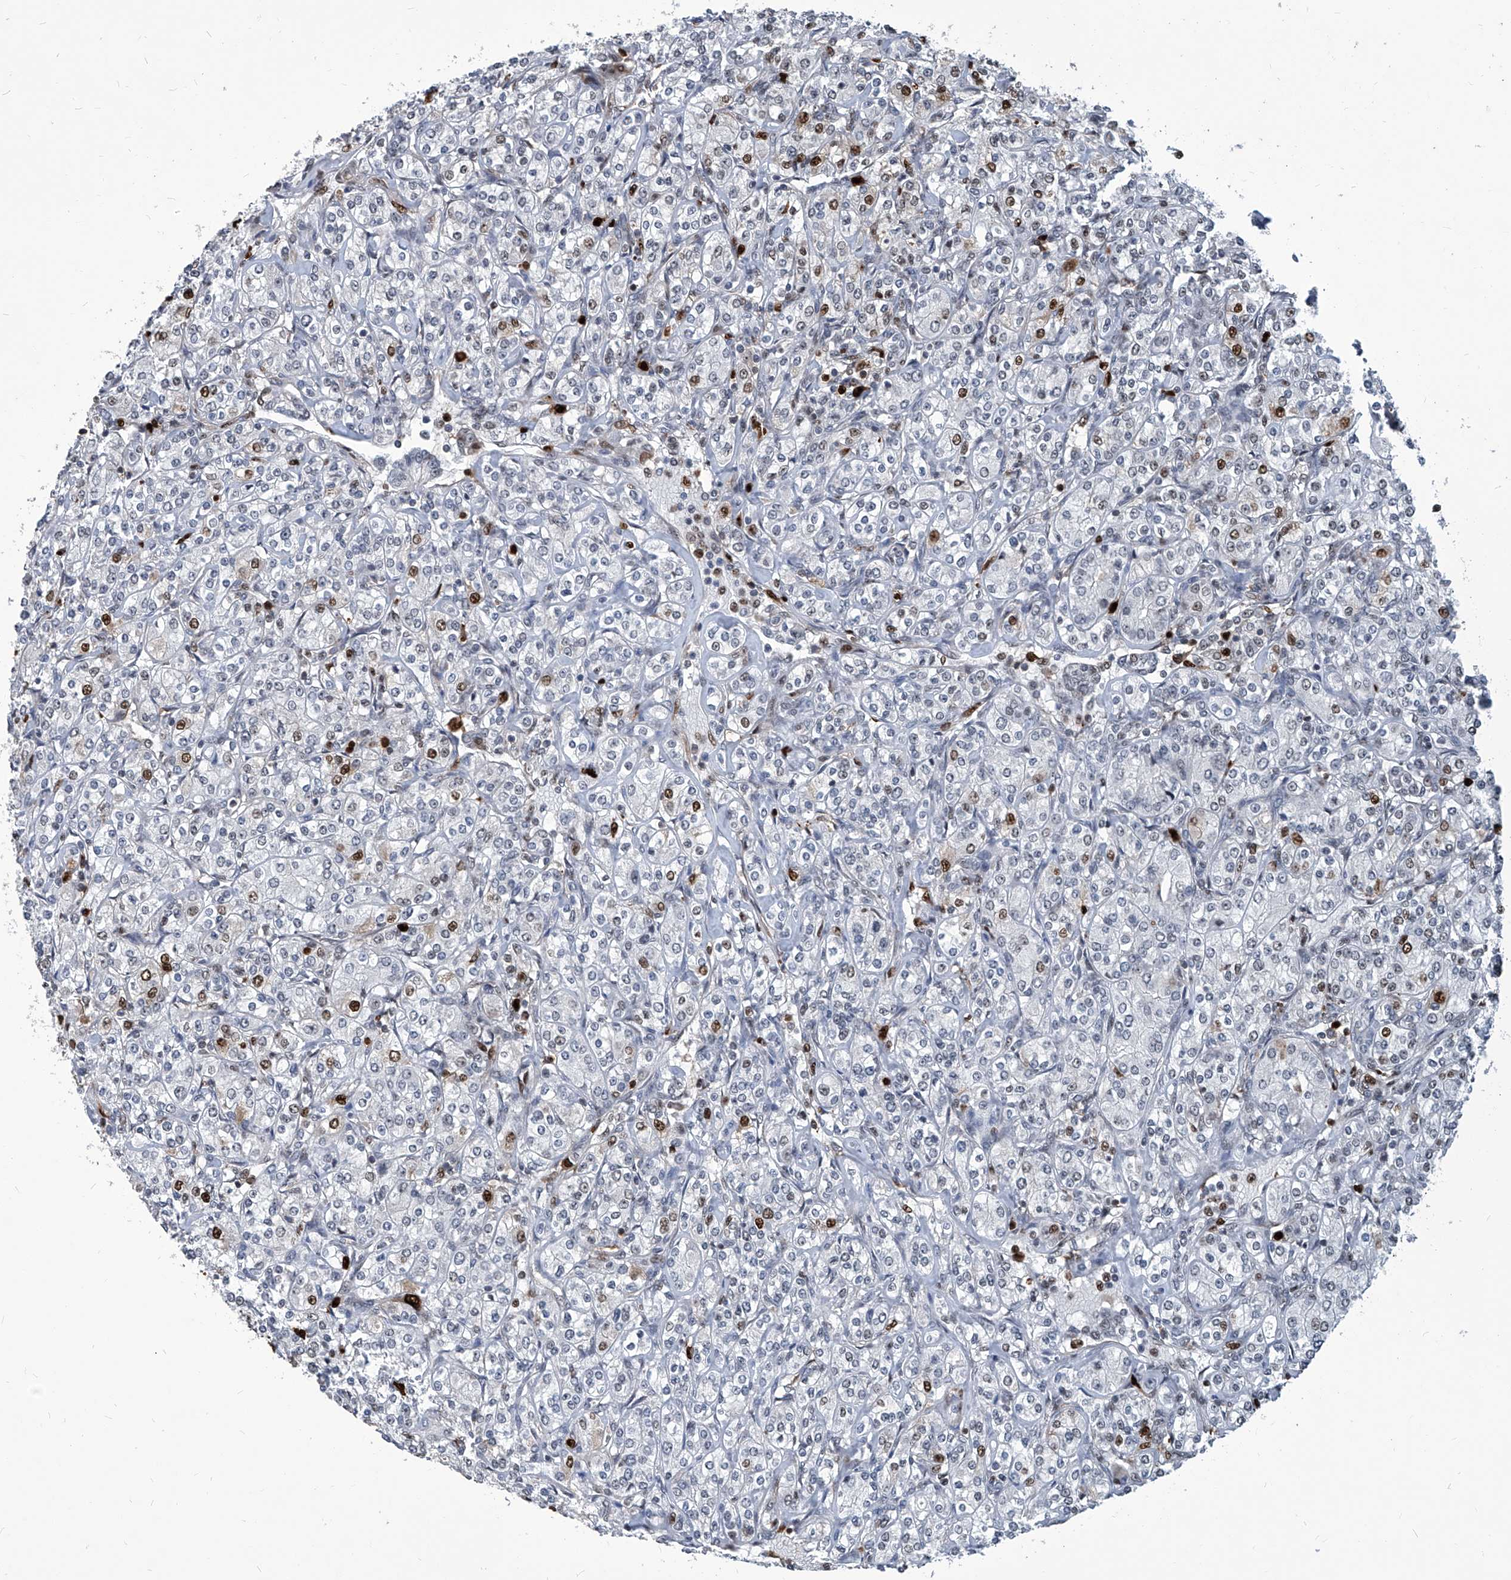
{"staining": {"intensity": "strong", "quantity": "<25%", "location": "nuclear"}, "tissue": "renal cancer", "cell_type": "Tumor cells", "image_type": "cancer", "snomed": [{"axis": "morphology", "description": "Adenocarcinoma, NOS"}, {"axis": "topography", "description": "Kidney"}], "caption": "Renal cancer stained with DAB (3,3'-diaminobenzidine) immunohistochemistry (IHC) exhibits medium levels of strong nuclear staining in approximately <25% of tumor cells.", "gene": "PCNA", "patient": {"sex": "male", "age": 77}}